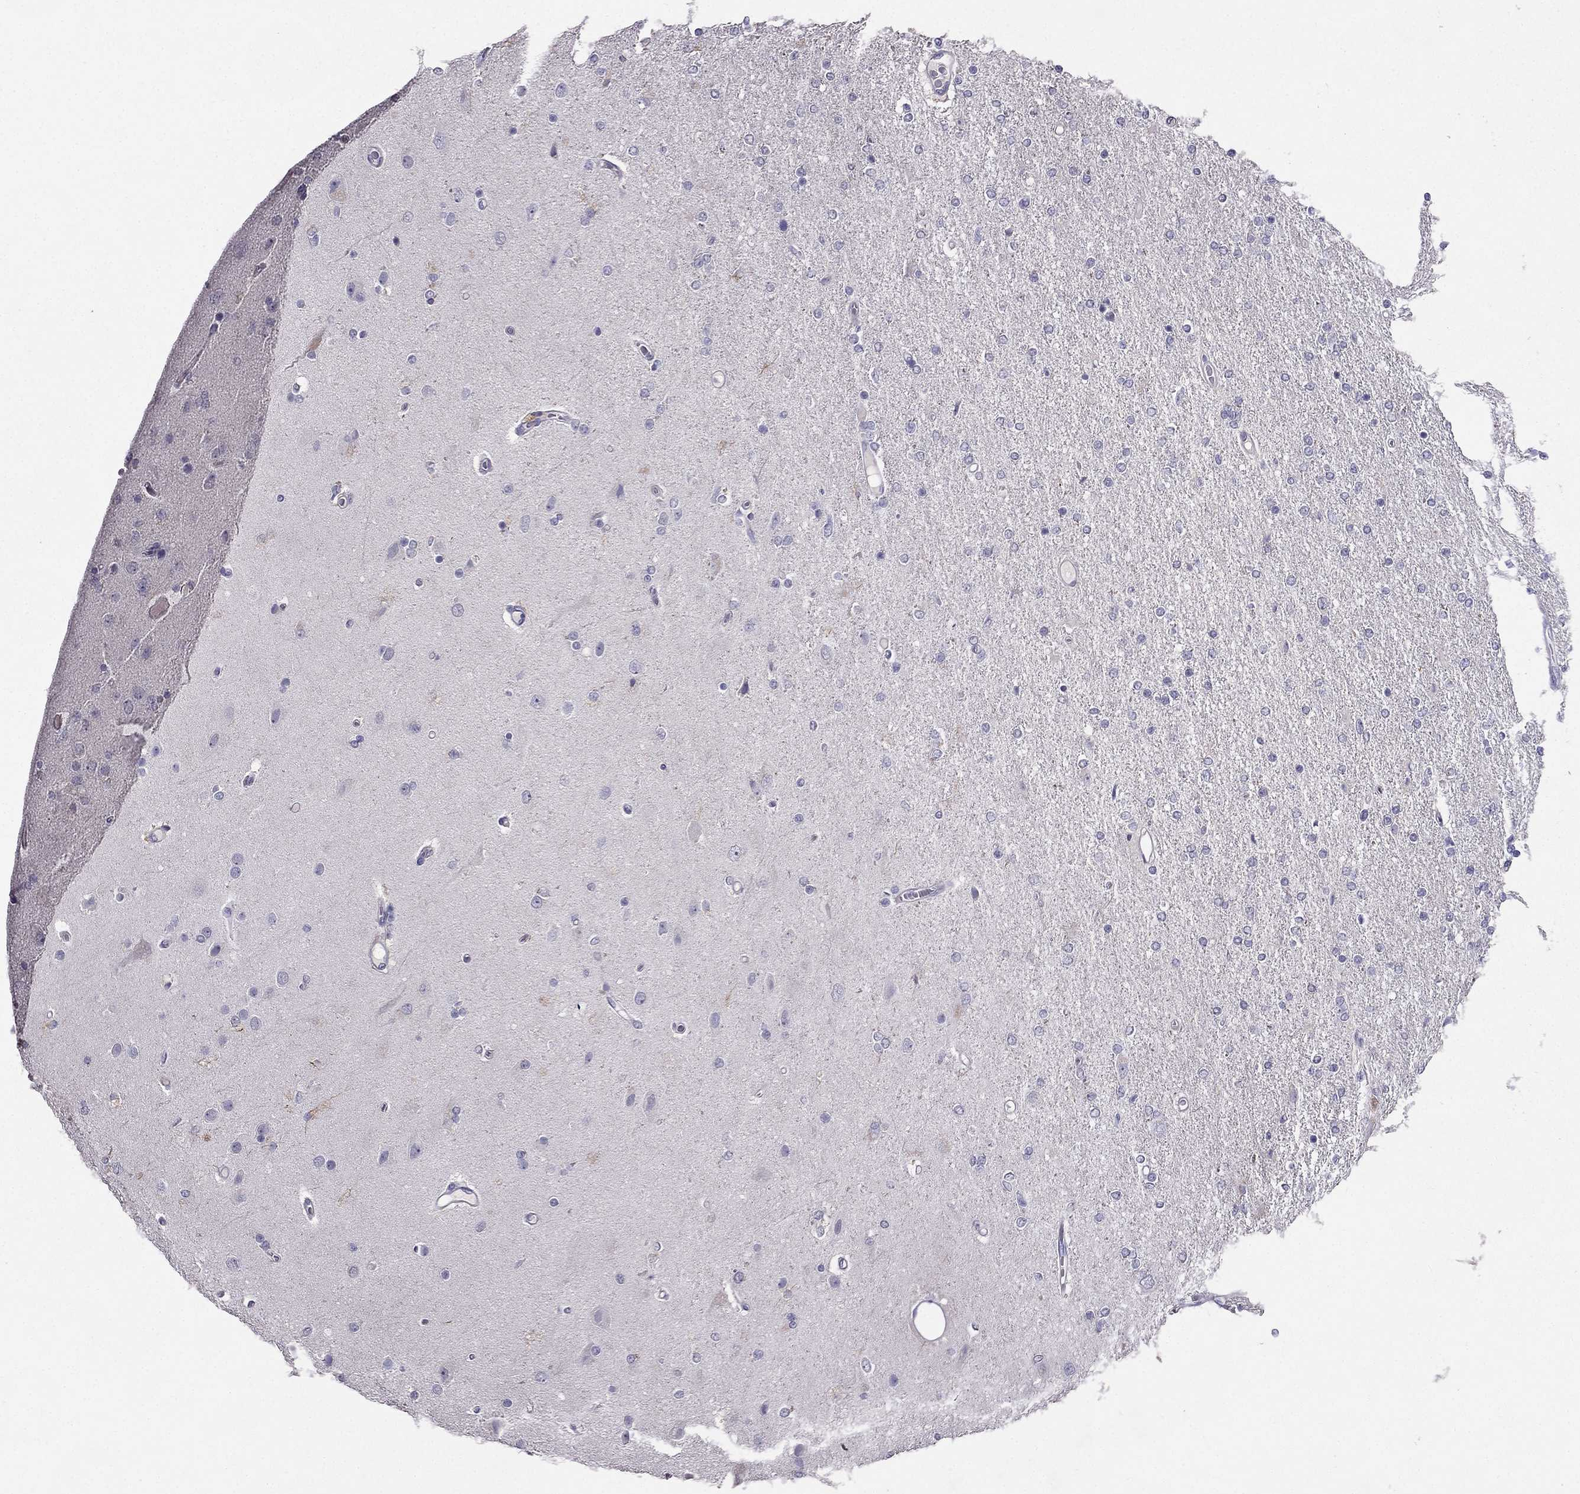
{"staining": {"intensity": "negative", "quantity": "none", "location": "none"}, "tissue": "glioma", "cell_type": "Tumor cells", "image_type": "cancer", "snomed": [{"axis": "morphology", "description": "Glioma, malignant, High grade"}, {"axis": "topography", "description": "Cerebral cortex"}], "caption": "The immunohistochemistry photomicrograph has no significant expression in tumor cells of glioma tissue.", "gene": "DUSP15", "patient": {"sex": "male", "age": 70}}